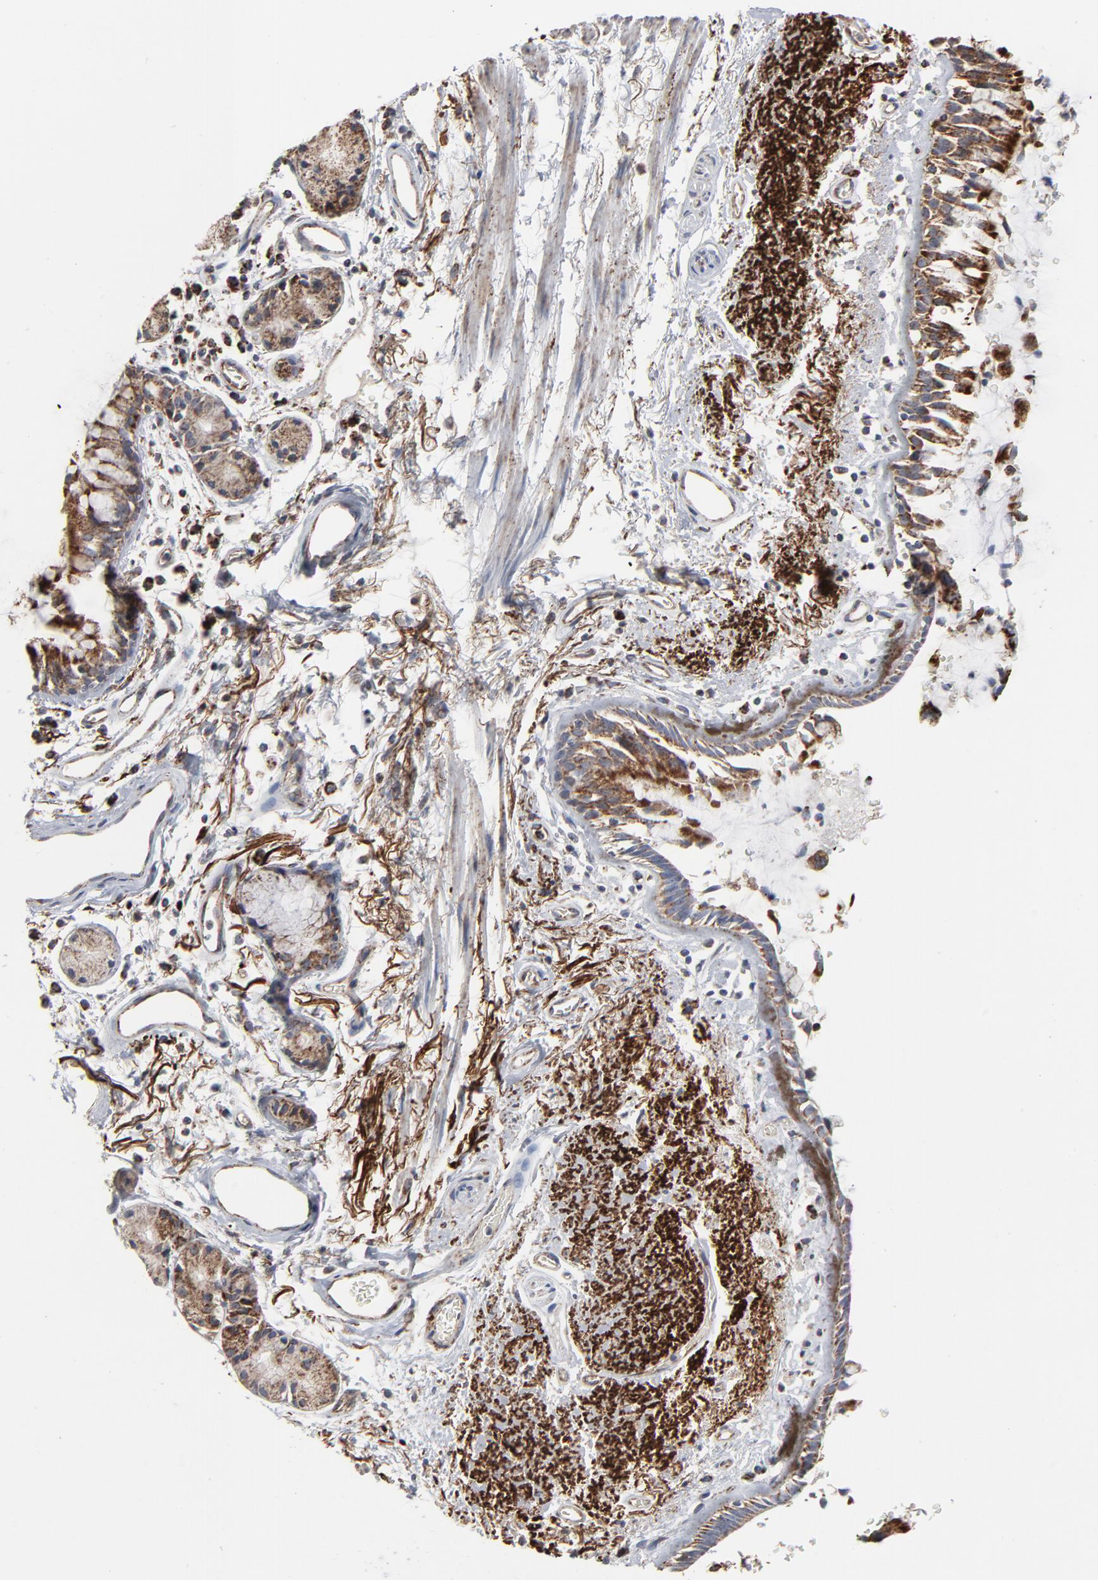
{"staining": {"intensity": "strong", "quantity": ">75%", "location": "cytoplasmic/membranous"}, "tissue": "bronchus", "cell_type": "Respiratory epithelial cells", "image_type": "normal", "snomed": [{"axis": "morphology", "description": "Normal tissue, NOS"}, {"axis": "morphology", "description": "Adenocarcinoma, NOS"}, {"axis": "topography", "description": "Bronchus"}, {"axis": "topography", "description": "Lung"}], "caption": "IHC image of normal bronchus: human bronchus stained using immunohistochemistry (IHC) demonstrates high levels of strong protein expression localized specifically in the cytoplasmic/membranous of respiratory epithelial cells, appearing as a cytoplasmic/membranous brown color.", "gene": "UQCRC1", "patient": {"sex": "male", "age": 71}}